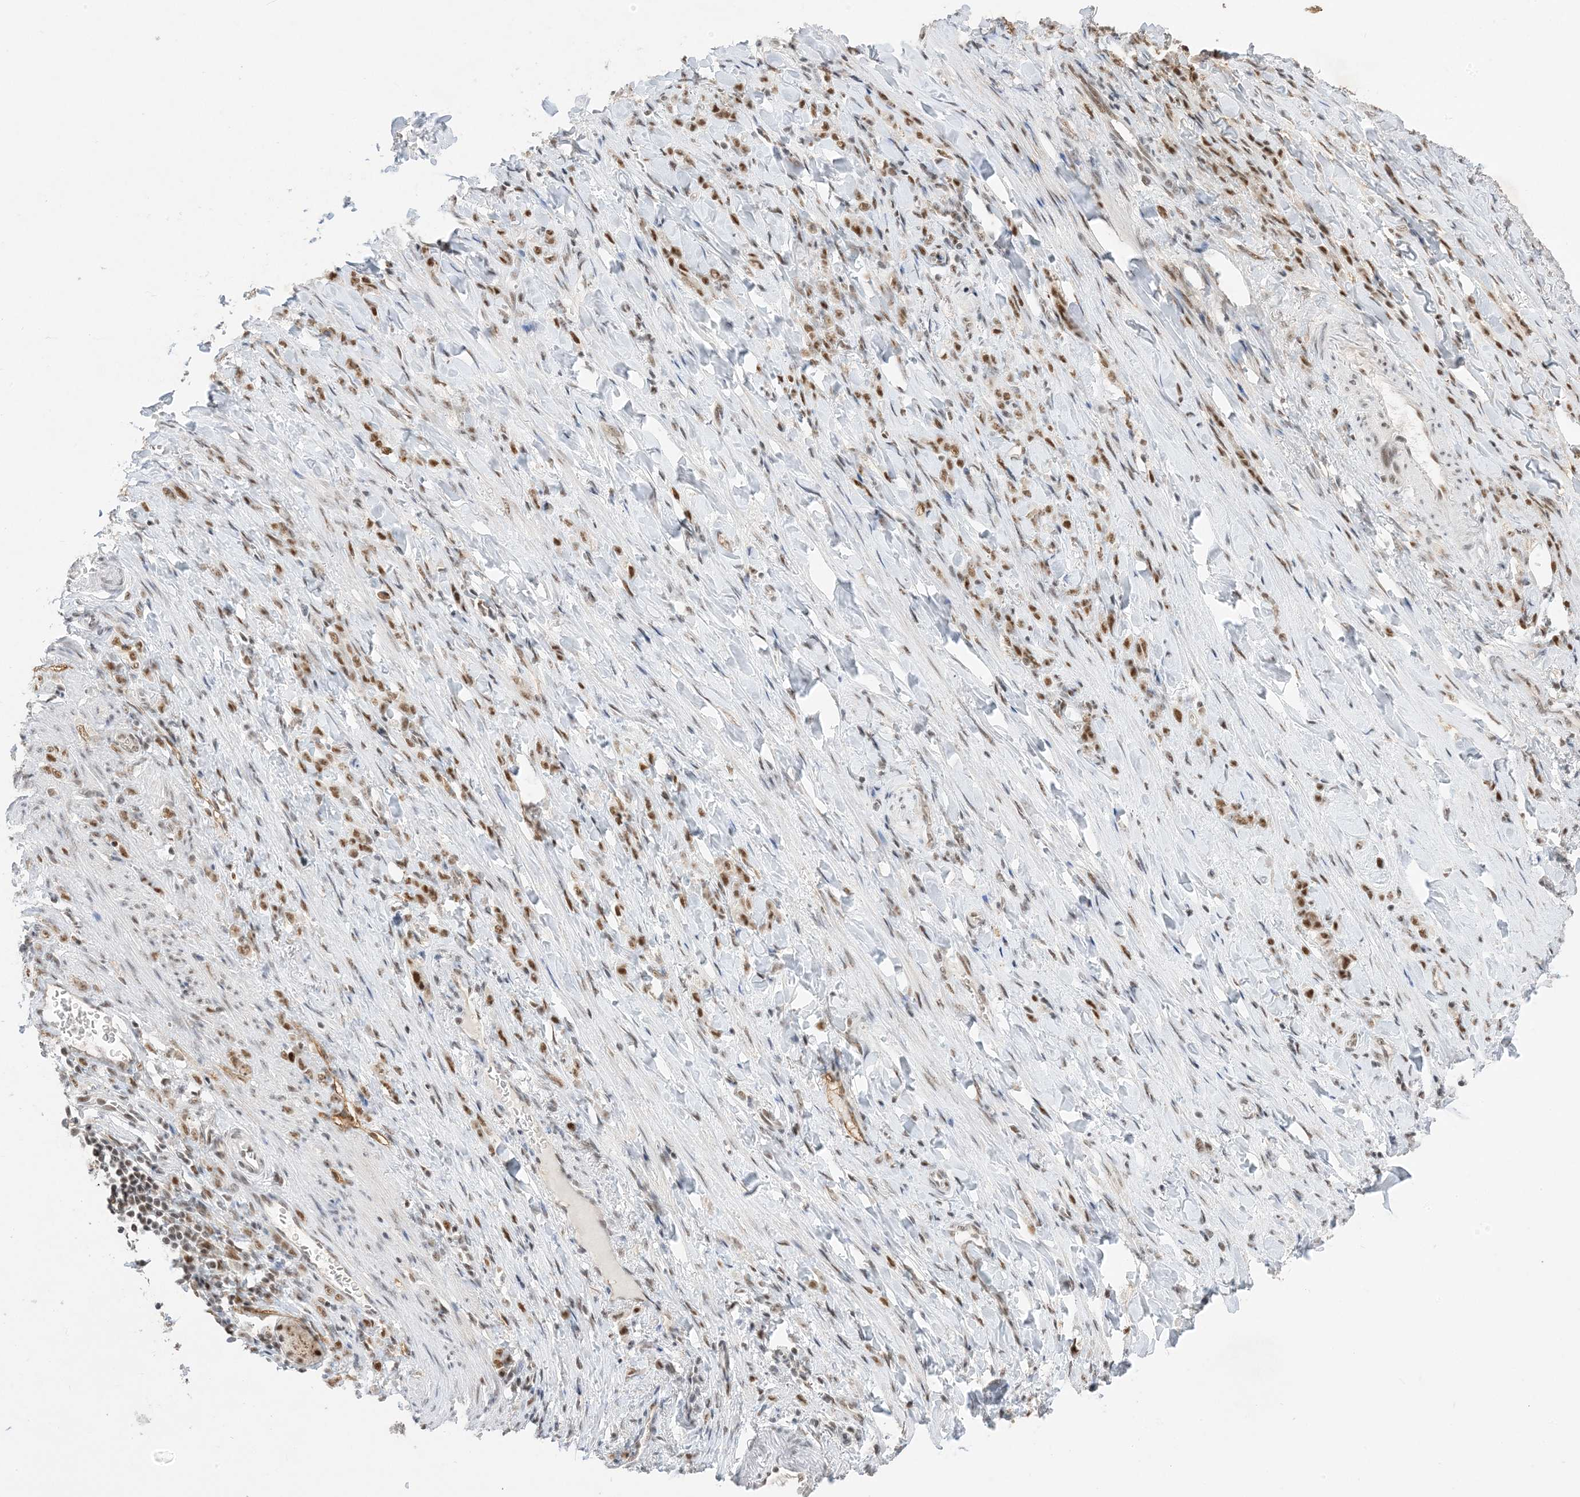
{"staining": {"intensity": "moderate", "quantity": ">75%", "location": "nuclear"}, "tissue": "stomach cancer", "cell_type": "Tumor cells", "image_type": "cancer", "snomed": [{"axis": "morphology", "description": "Normal tissue, NOS"}, {"axis": "morphology", "description": "Adenocarcinoma, NOS"}, {"axis": "topography", "description": "Stomach"}], "caption": "Brown immunohistochemical staining in adenocarcinoma (stomach) shows moderate nuclear expression in about >75% of tumor cells. (IHC, brightfield microscopy, high magnification).", "gene": "SF3A3", "patient": {"sex": "male", "age": 82}}